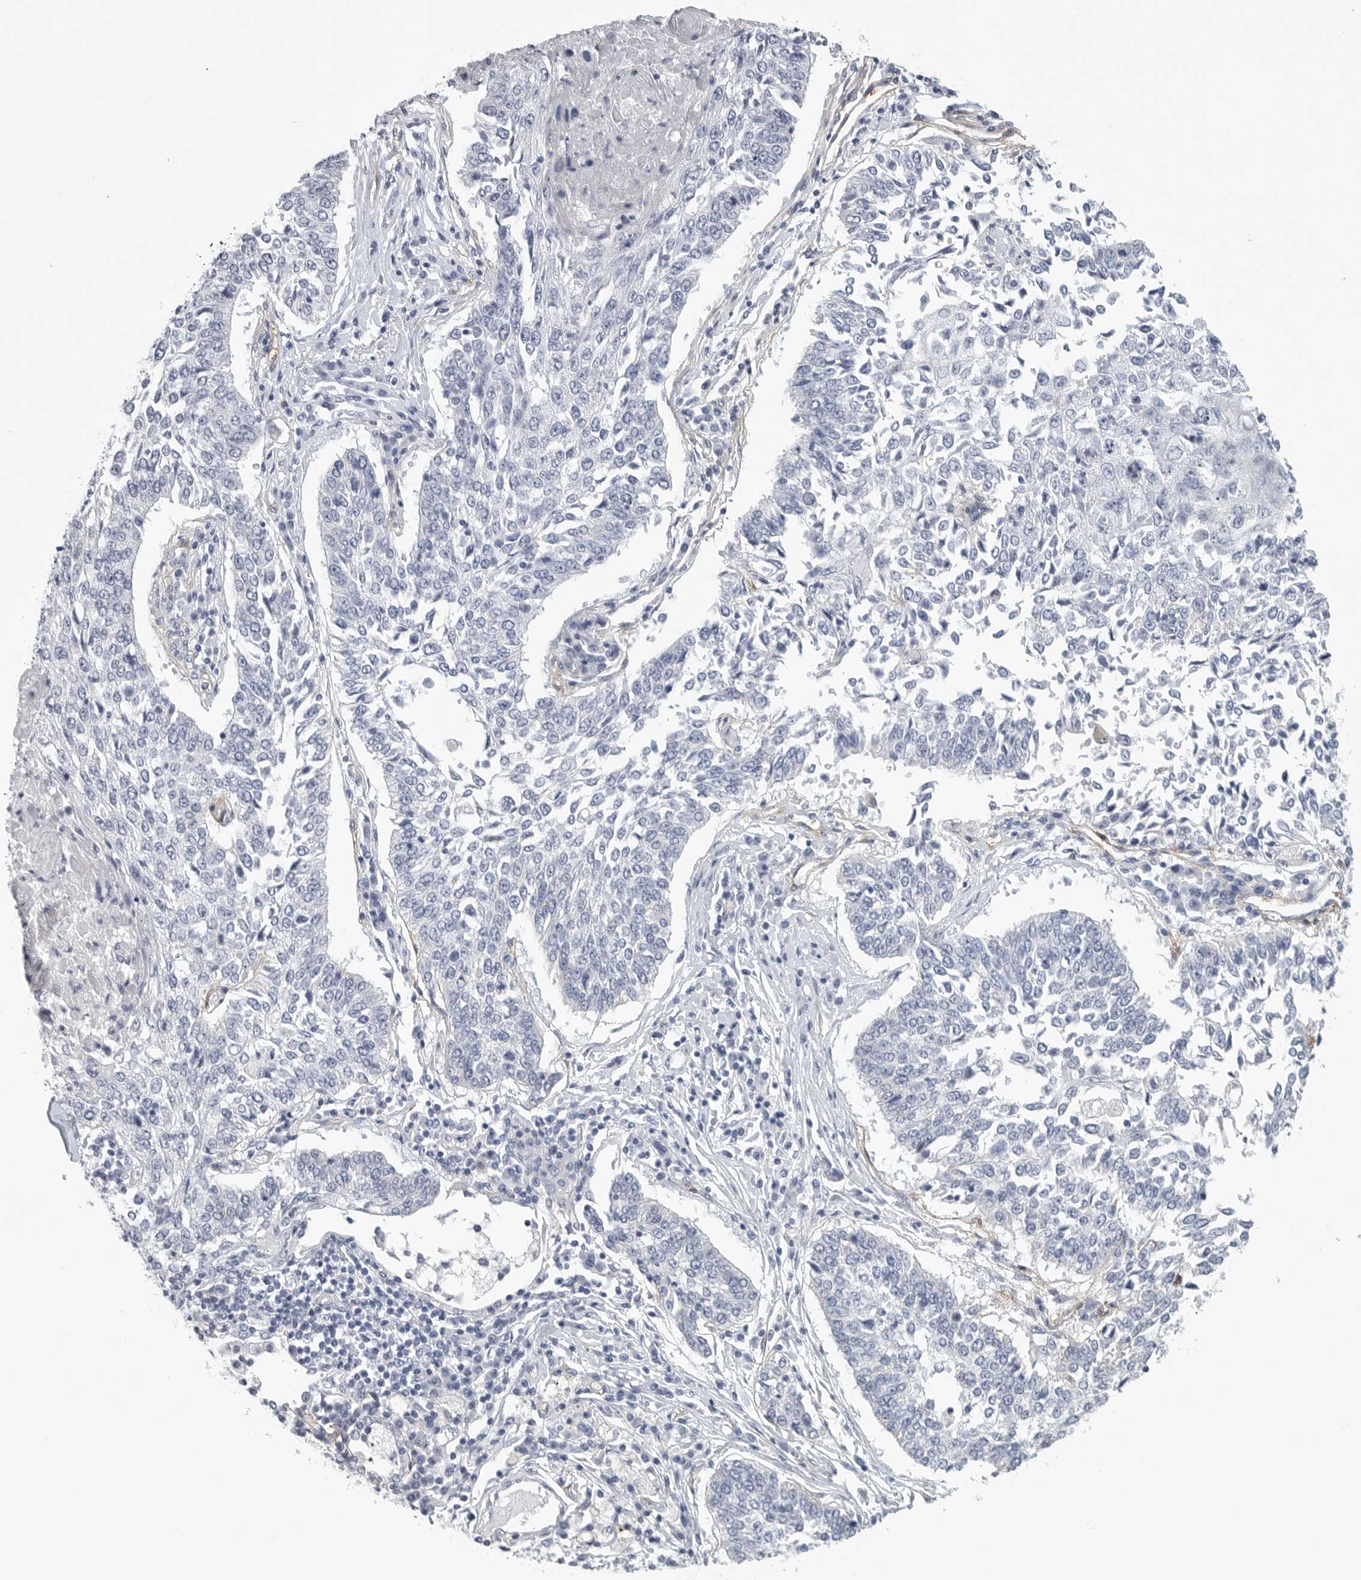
{"staining": {"intensity": "negative", "quantity": "none", "location": "none"}, "tissue": "lung cancer", "cell_type": "Tumor cells", "image_type": "cancer", "snomed": [{"axis": "morphology", "description": "Normal tissue, NOS"}, {"axis": "morphology", "description": "Squamous cell carcinoma, NOS"}, {"axis": "topography", "description": "Cartilage tissue"}, {"axis": "topography", "description": "Lung"}, {"axis": "topography", "description": "Peripheral nerve tissue"}], "caption": "High power microscopy photomicrograph of an immunohistochemistry (IHC) histopathology image of lung cancer, revealing no significant positivity in tumor cells. (Immunohistochemistry, brightfield microscopy, high magnification).", "gene": "TNR", "patient": {"sex": "female", "age": 49}}